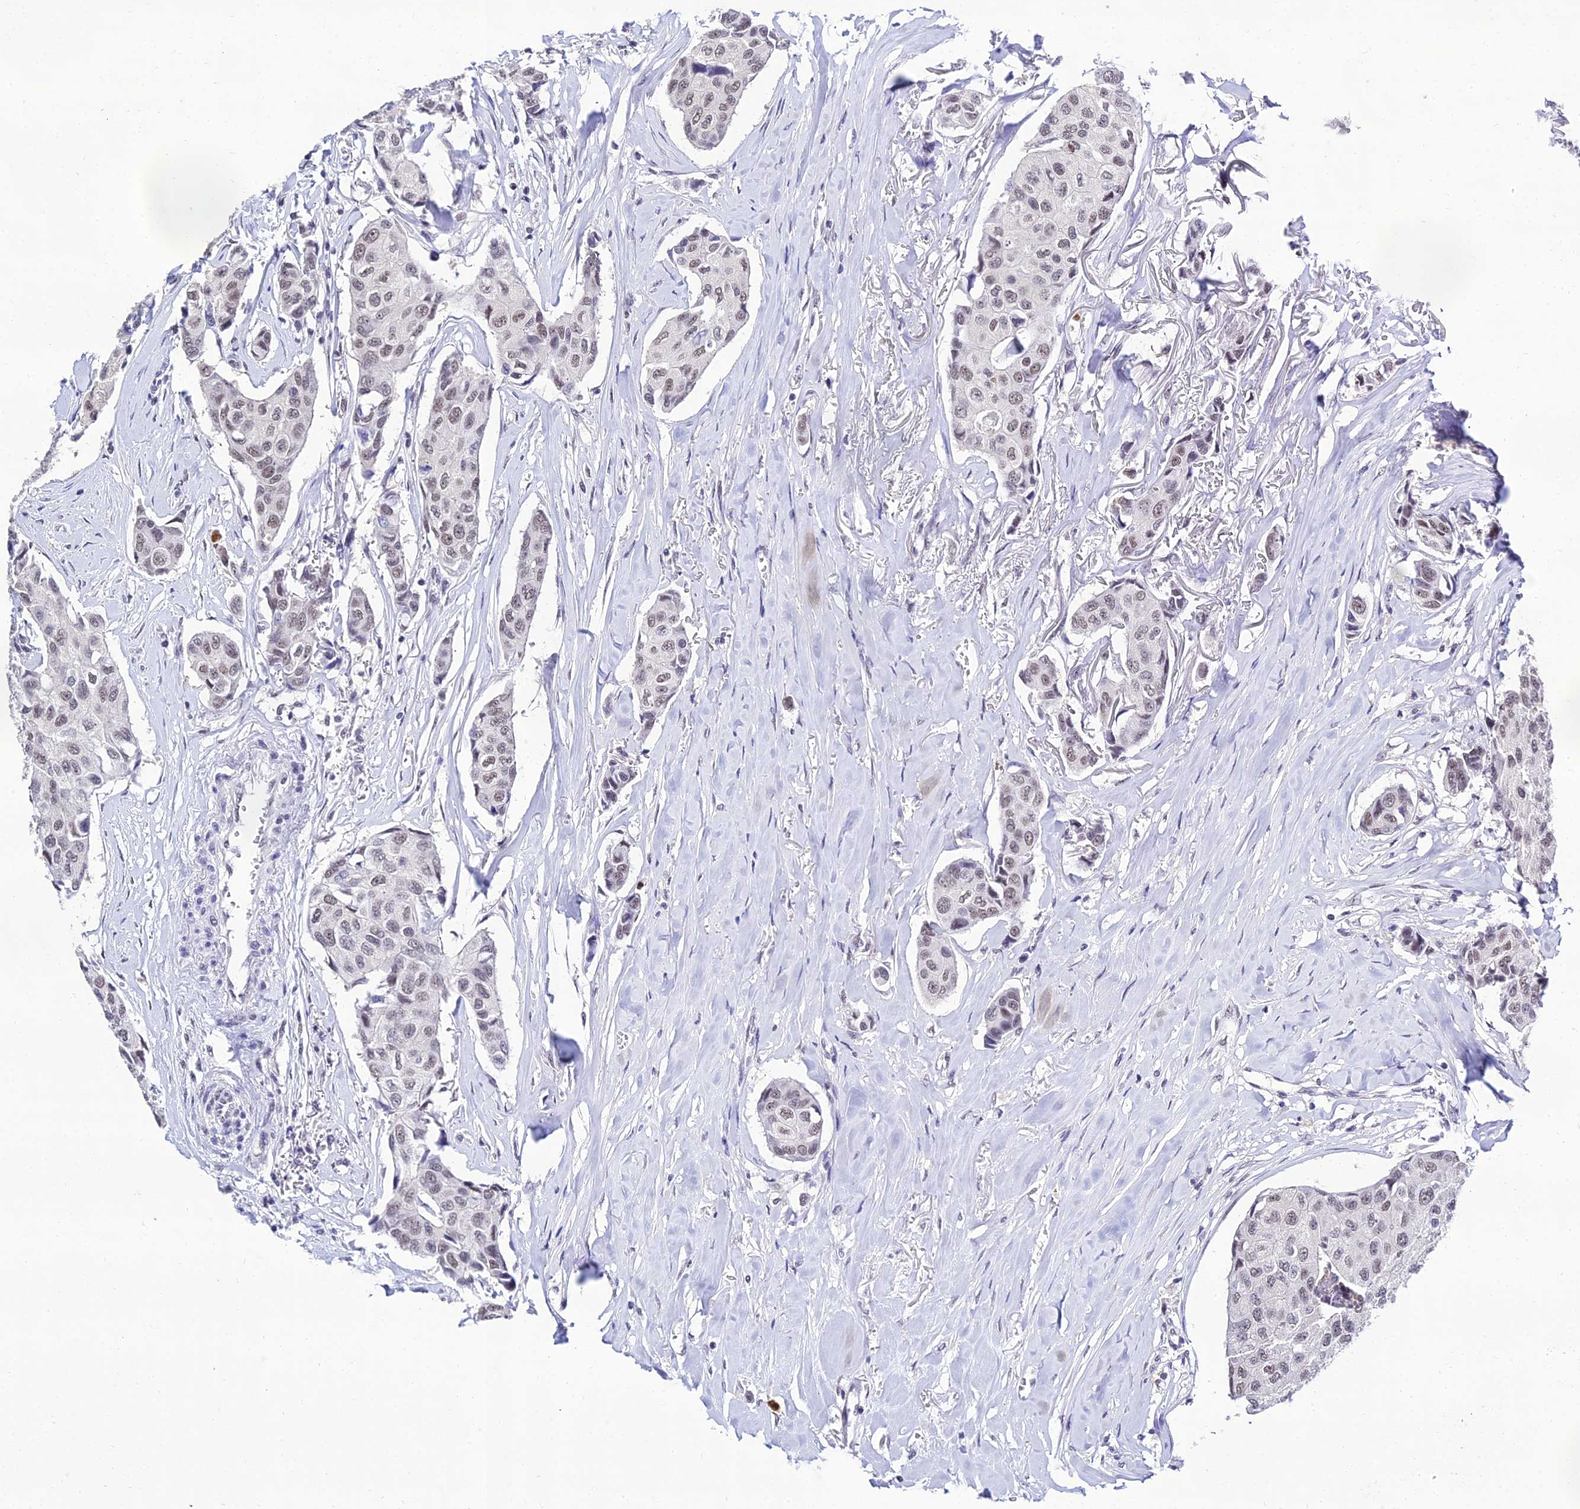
{"staining": {"intensity": "weak", "quantity": "25%-75%", "location": "nuclear"}, "tissue": "breast cancer", "cell_type": "Tumor cells", "image_type": "cancer", "snomed": [{"axis": "morphology", "description": "Duct carcinoma"}, {"axis": "topography", "description": "Breast"}], "caption": "This photomicrograph reveals IHC staining of human breast cancer, with low weak nuclear staining in approximately 25%-75% of tumor cells.", "gene": "PPP4R2", "patient": {"sex": "female", "age": 80}}